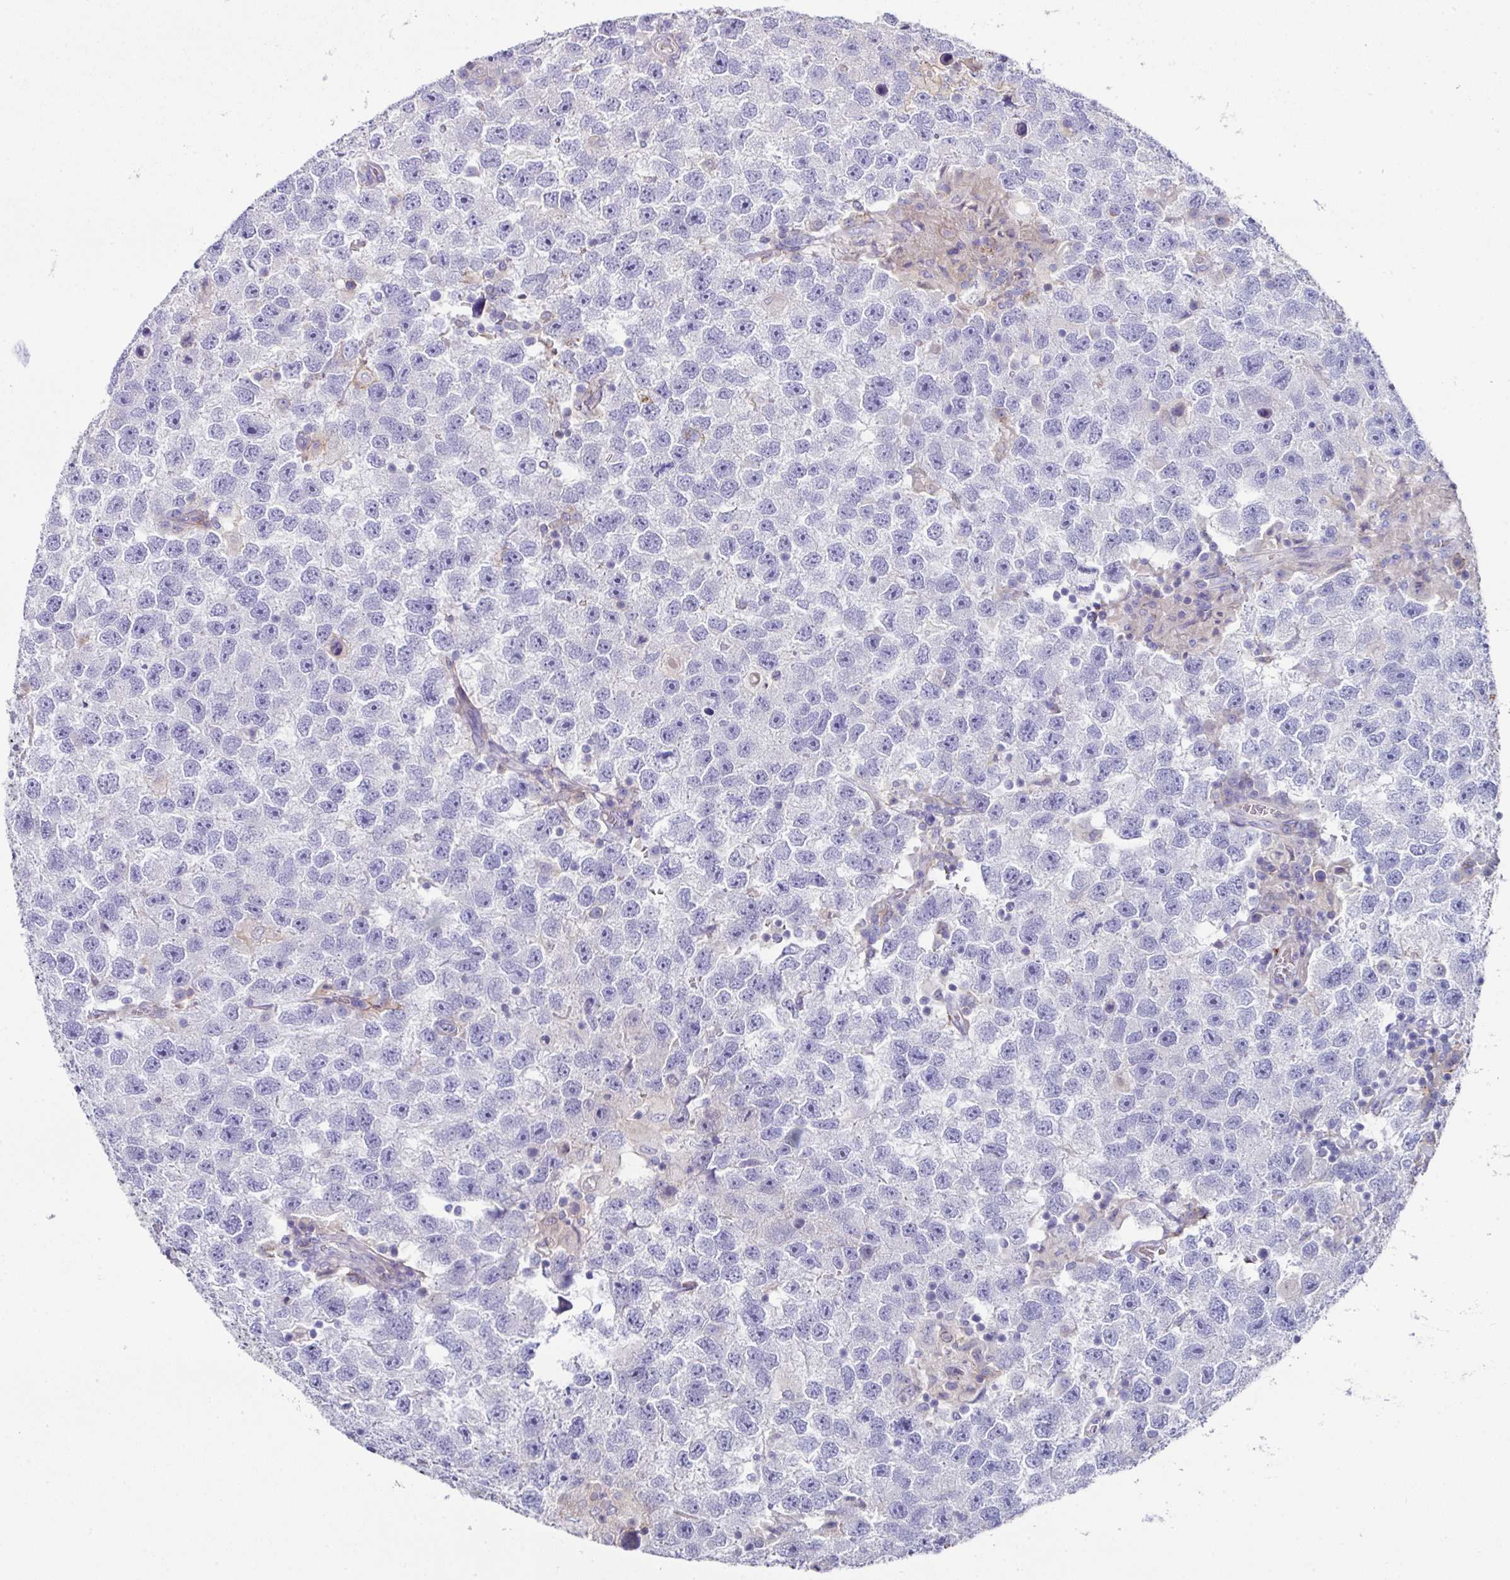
{"staining": {"intensity": "negative", "quantity": "none", "location": "none"}, "tissue": "testis cancer", "cell_type": "Tumor cells", "image_type": "cancer", "snomed": [{"axis": "morphology", "description": "Seminoma, NOS"}, {"axis": "topography", "description": "Testis"}], "caption": "DAB immunohistochemical staining of human seminoma (testis) reveals no significant positivity in tumor cells. (DAB immunohistochemistry (IHC) with hematoxylin counter stain).", "gene": "CLDN1", "patient": {"sex": "male", "age": 26}}